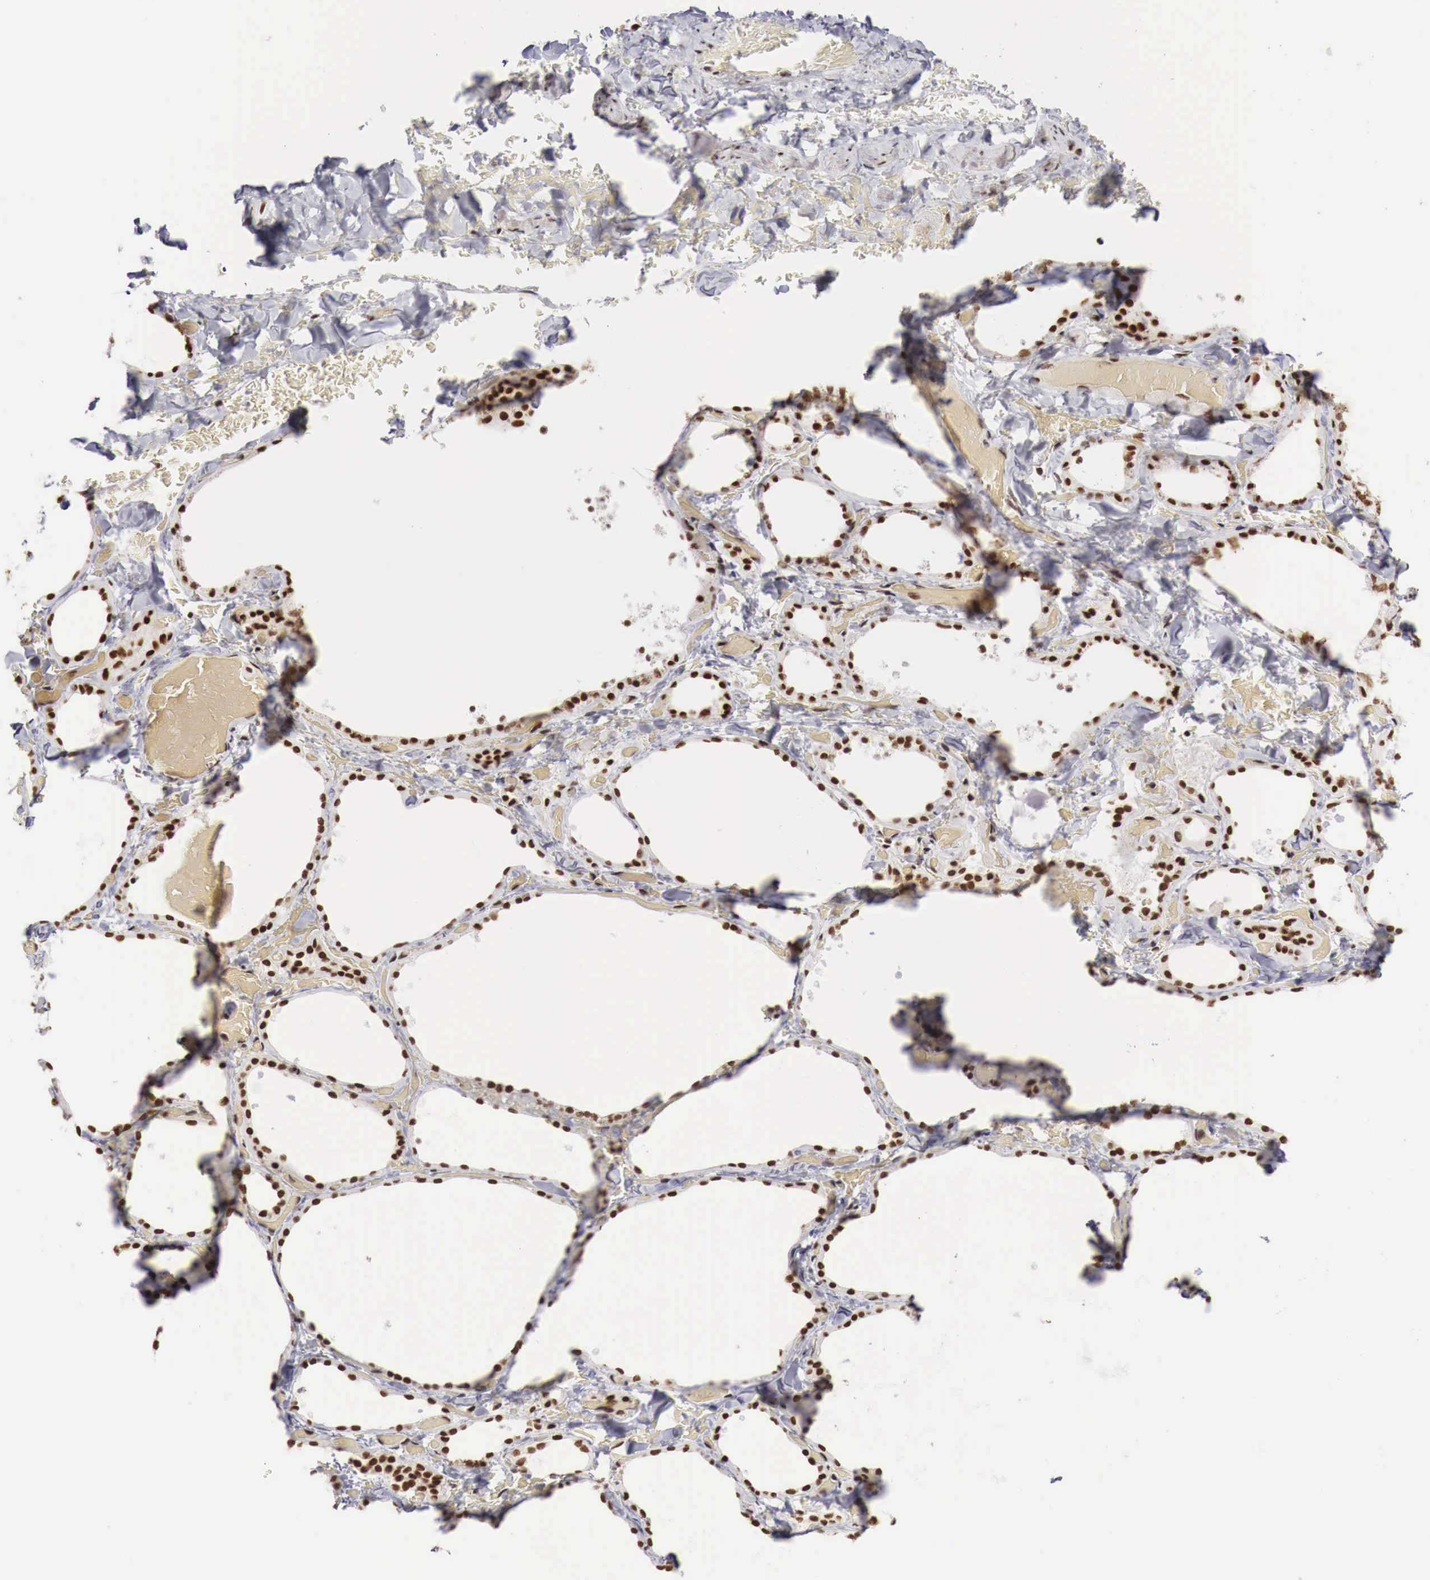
{"staining": {"intensity": "strong", "quantity": ">75%", "location": "nuclear"}, "tissue": "thyroid gland", "cell_type": "Glandular cells", "image_type": "normal", "snomed": [{"axis": "morphology", "description": "Normal tissue, NOS"}, {"axis": "topography", "description": "Thyroid gland"}], "caption": "Immunohistochemistry (IHC) histopathology image of benign thyroid gland: thyroid gland stained using immunohistochemistry exhibits high levels of strong protein expression localized specifically in the nuclear of glandular cells, appearing as a nuclear brown color.", "gene": "PHF14", "patient": {"sex": "male", "age": 34}}